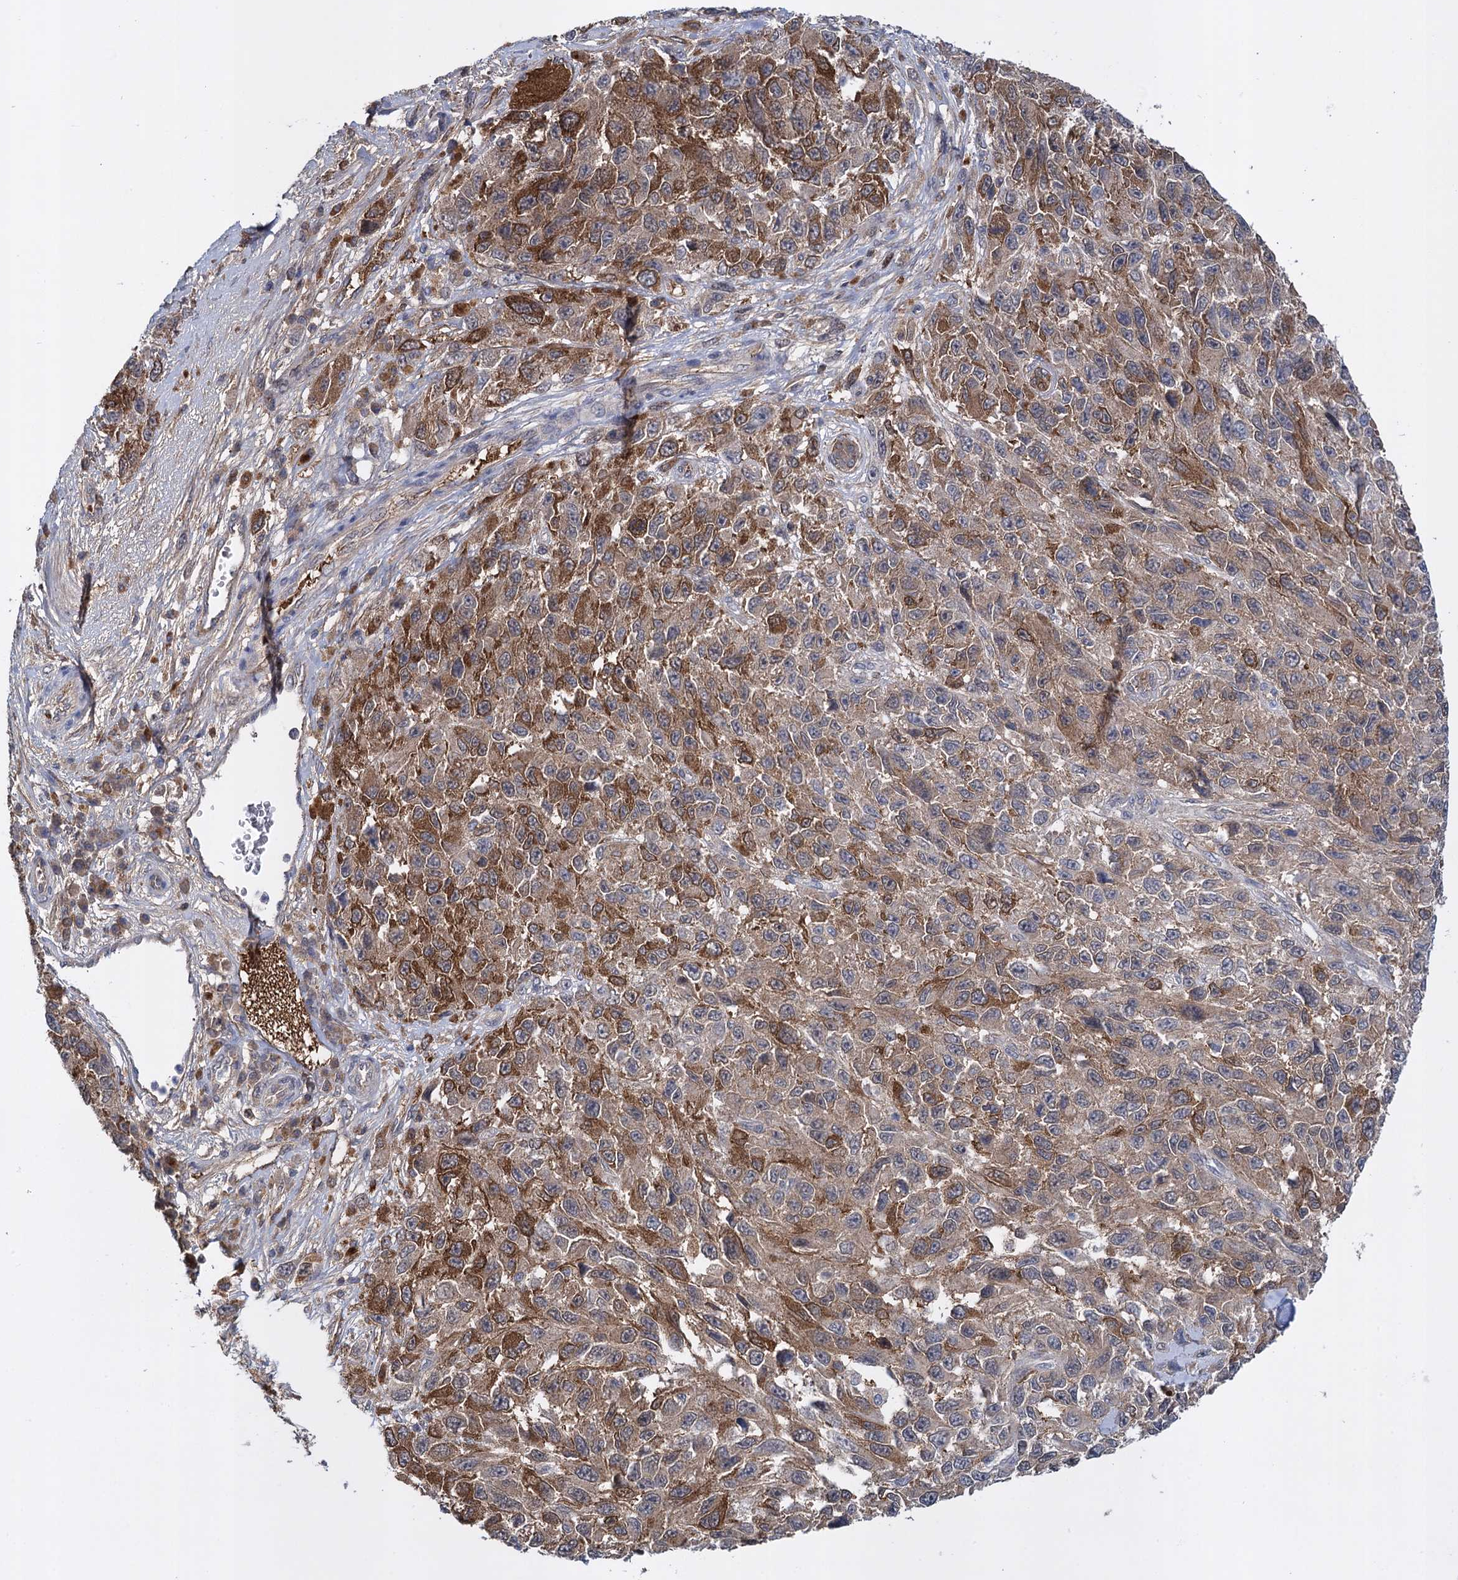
{"staining": {"intensity": "moderate", "quantity": "25%-75%", "location": "cytoplasmic/membranous"}, "tissue": "melanoma", "cell_type": "Tumor cells", "image_type": "cancer", "snomed": [{"axis": "morphology", "description": "Normal tissue, NOS"}, {"axis": "morphology", "description": "Malignant melanoma, NOS"}, {"axis": "topography", "description": "Skin"}], "caption": "This is an image of immunohistochemistry (IHC) staining of melanoma, which shows moderate positivity in the cytoplasmic/membranous of tumor cells.", "gene": "GLO1", "patient": {"sex": "female", "age": 96}}